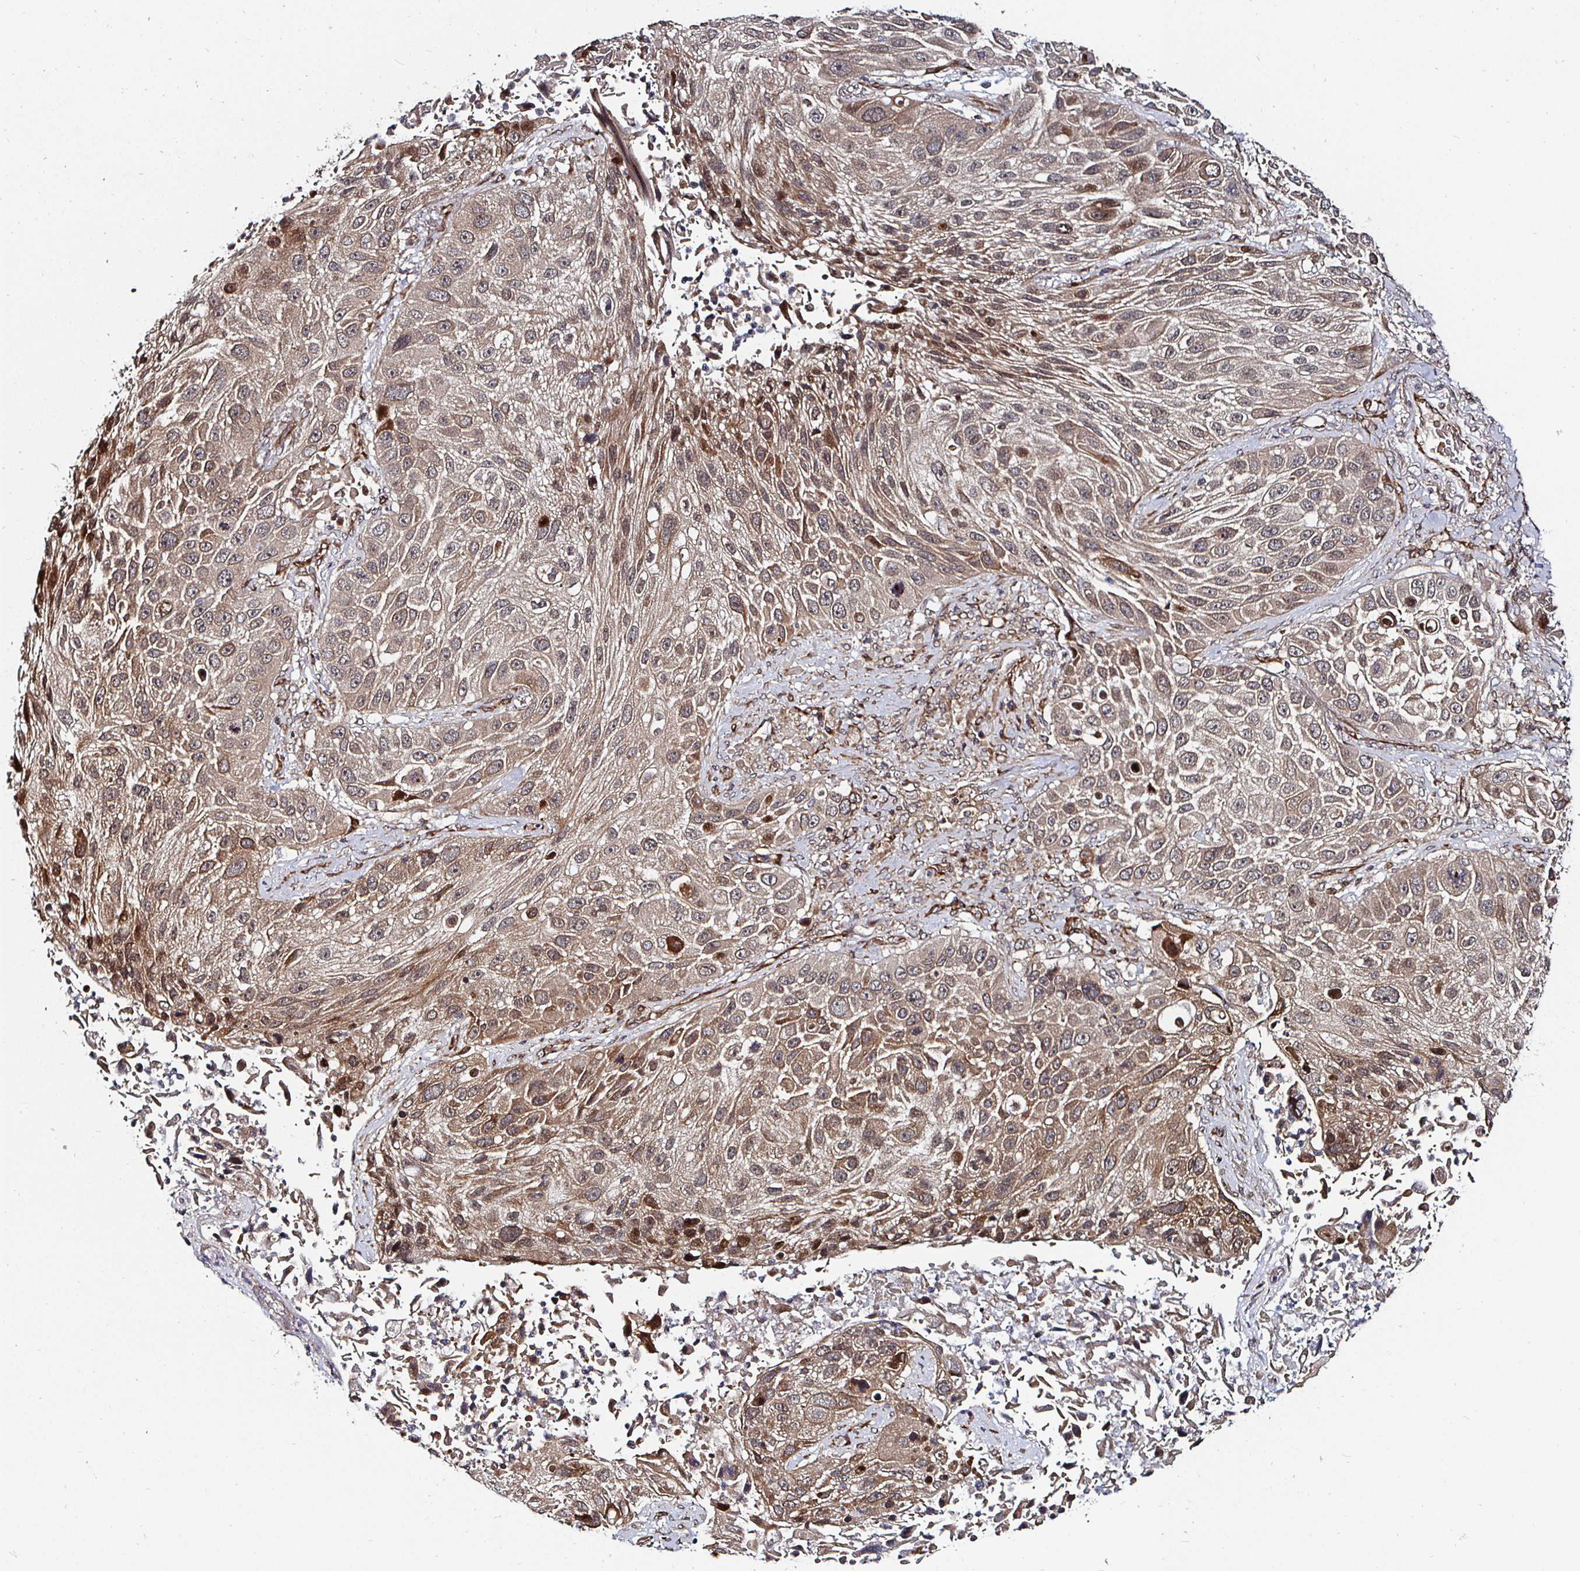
{"staining": {"intensity": "moderate", "quantity": "25%-75%", "location": "cytoplasmic/membranous"}, "tissue": "lung cancer", "cell_type": "Tumor cells", "image_type": "cancer", "snomed": [{"axis": "morphology", "description": "Normal morphology"}, {"axis": "morphology", "description": "Squamous cell carcinoma, NOS"}, {"axis": "topography", "description": "Lymph node"}, {"axis": "topography", "description": "Lung"}], "caption": "Moderate cytoplasmic/membranous positivity is seen in about 25%-75% of tumor cells in lung squamous cell carcinoma.", "gene": "TBKBP1", "patient": {"sex": "male", "age": 67}}